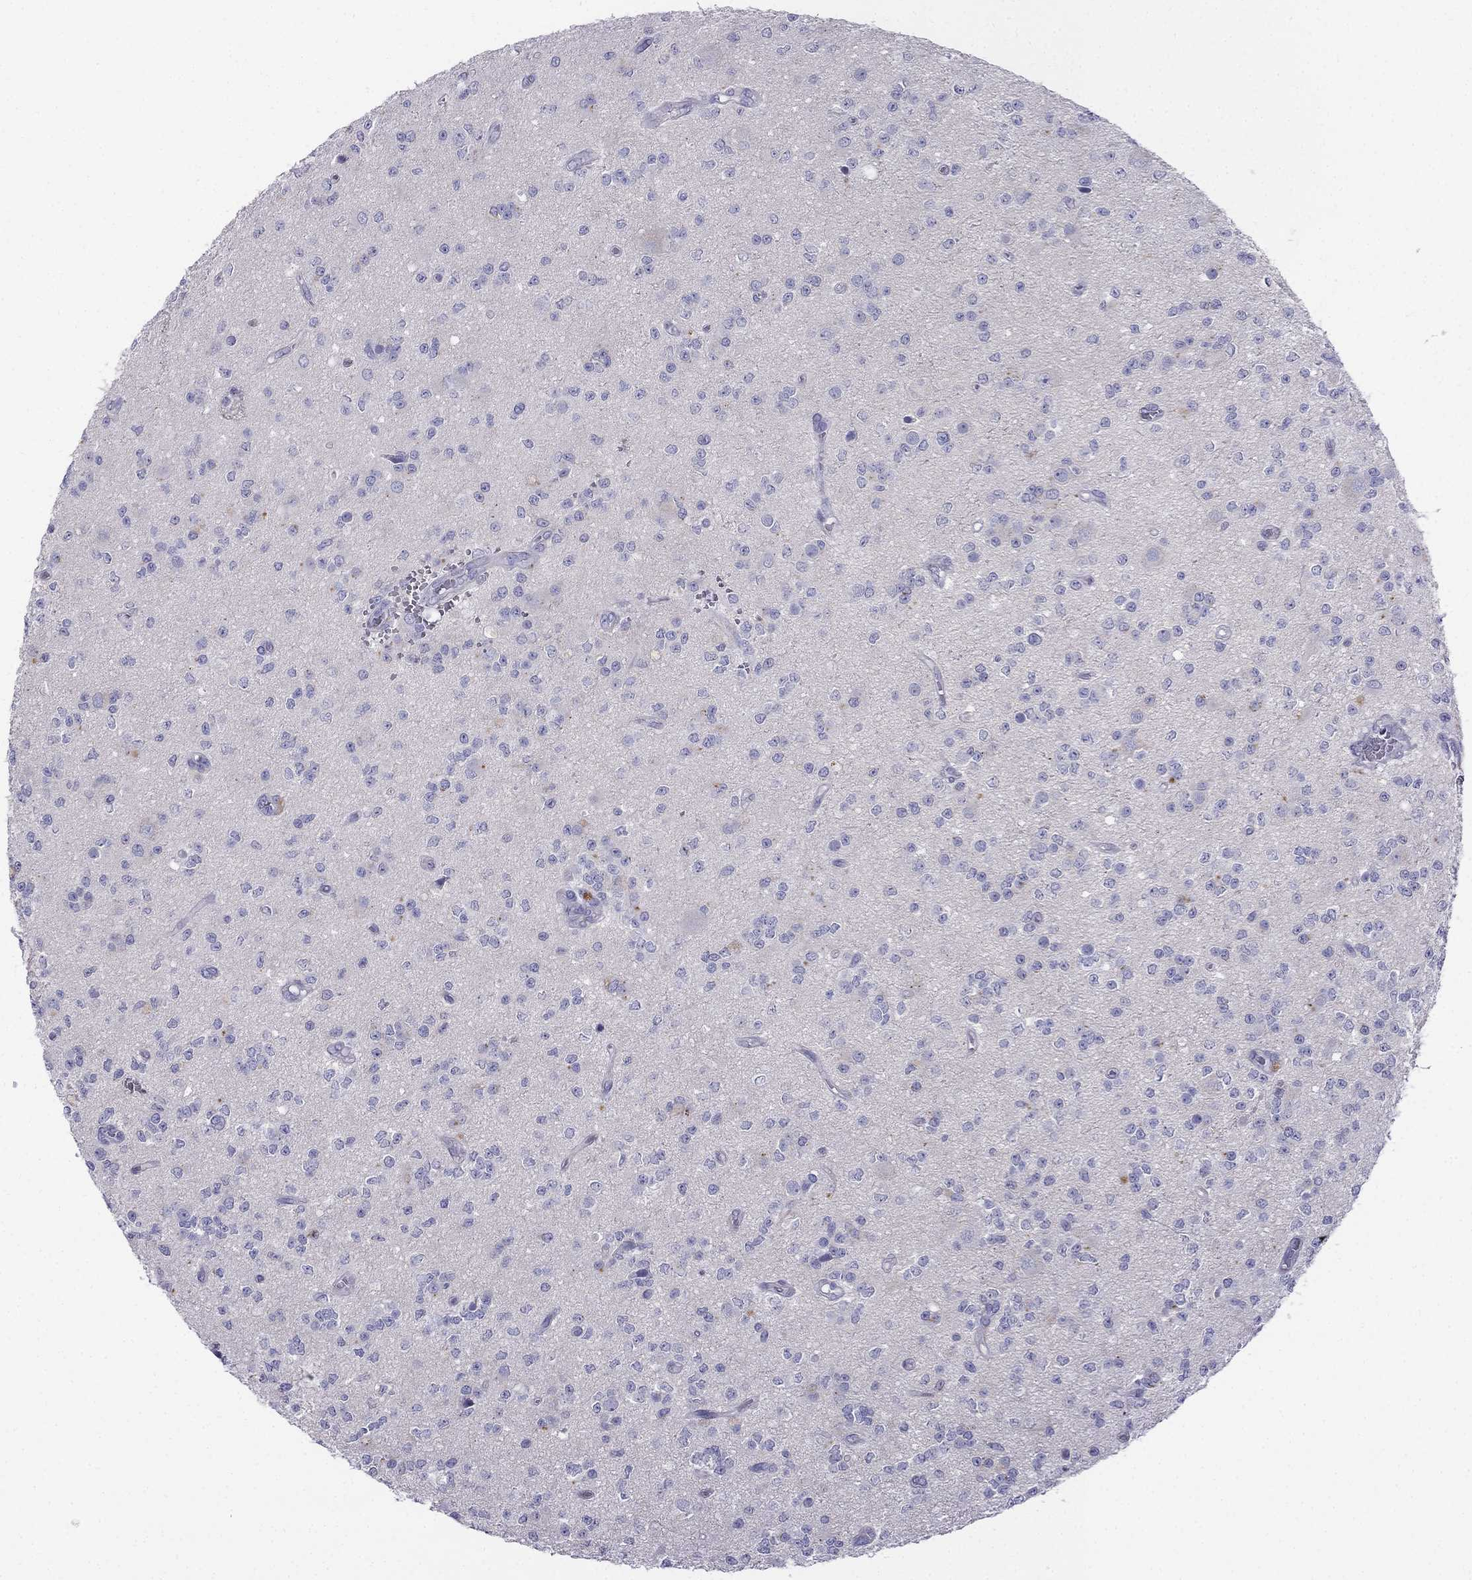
{"staining": {"intensity": "negative", "quantity": "none", "location": "none"}, "tissue": "glioma", "cell_type": "Tumor cells", "image_type": "cancer", "snomed": [{"axis": "morphology", "description": "Glioma, malignant, Low grade"}, {"axis": "topography", "description": "Brain"}], "caption": "There is no significant positivity in tumor cells of glioma.", "gene": "ALOXE3", "patient": {"sex": "female", "age": 45}}